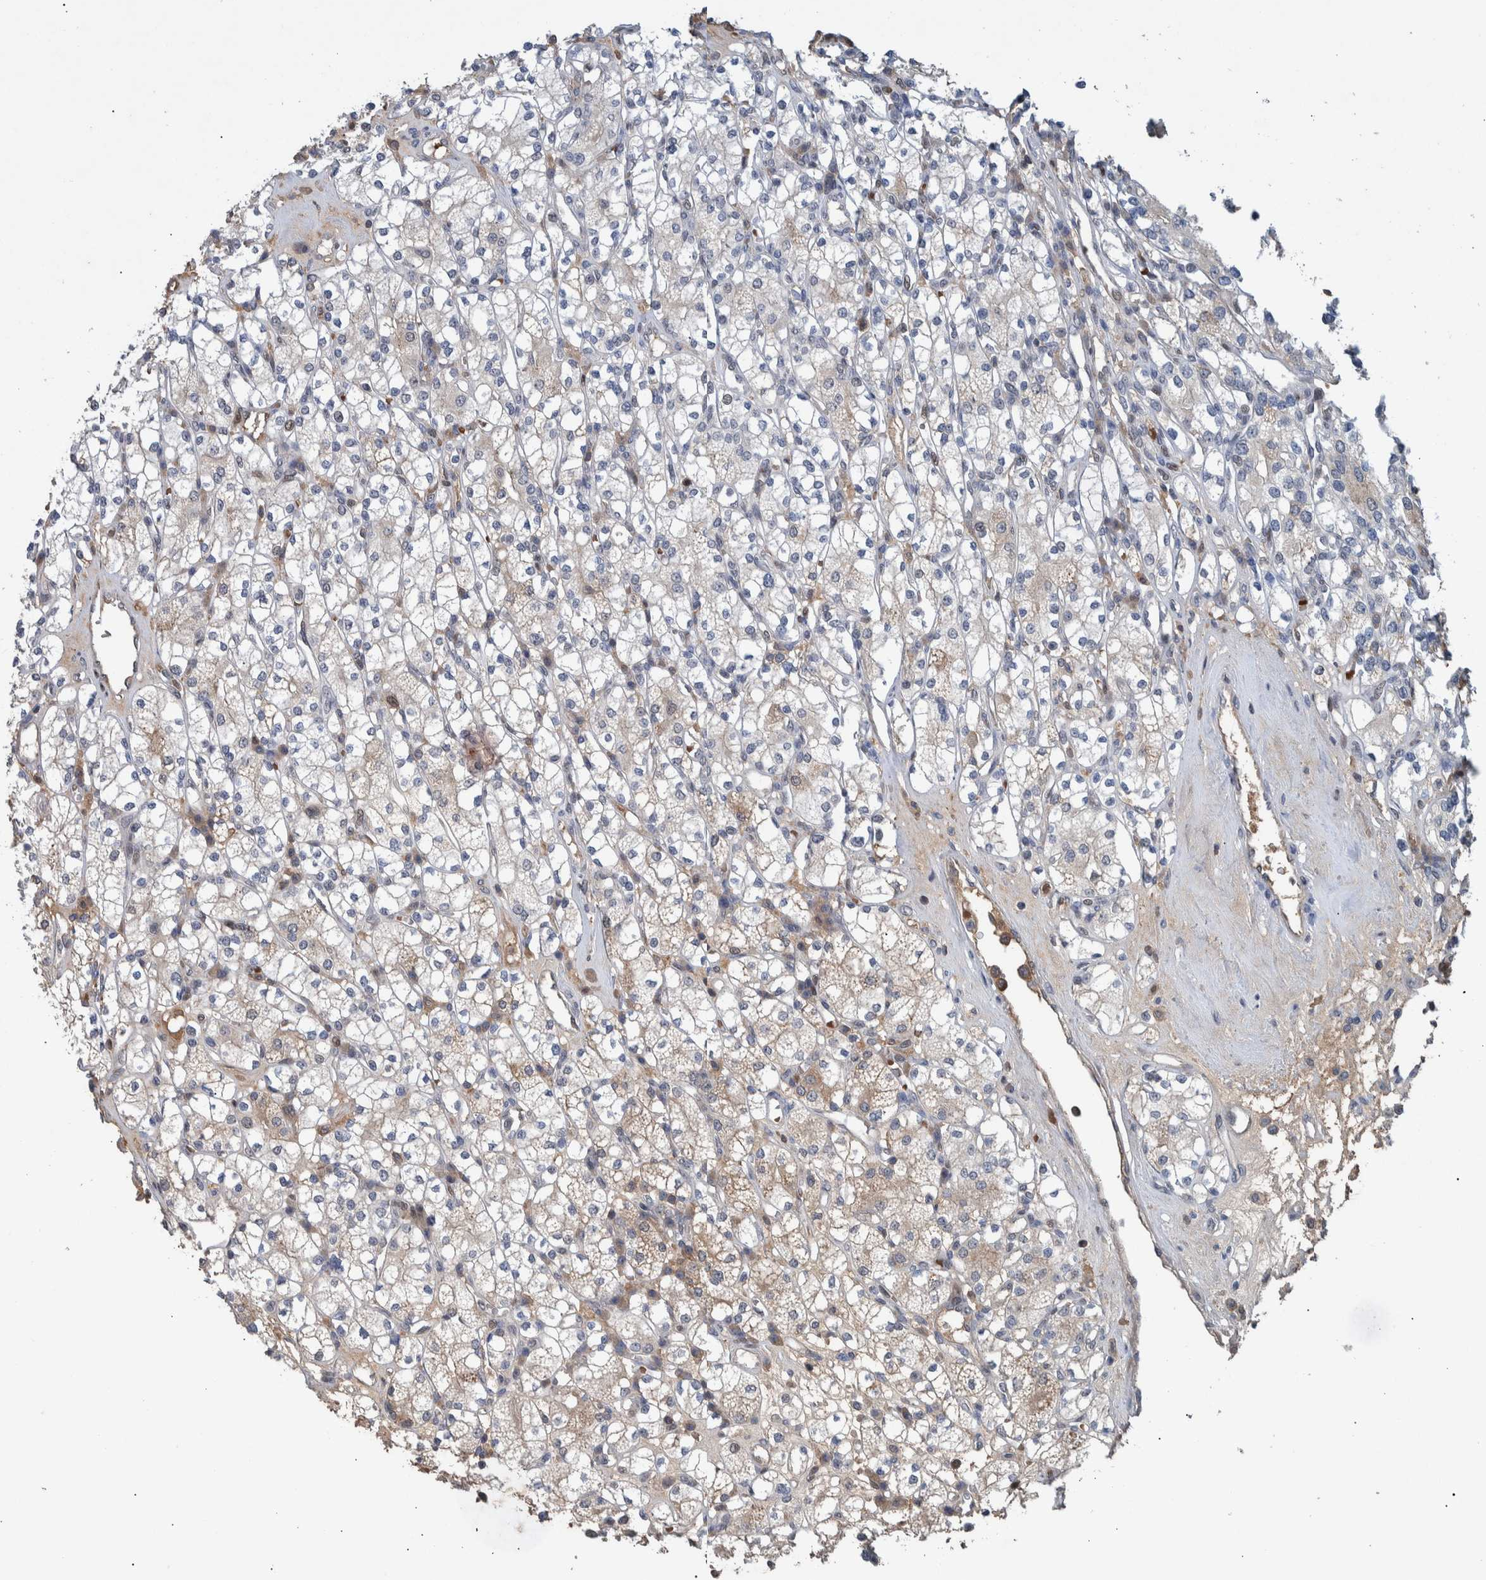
{"staining": {"intensity": "weak", "quantity": "25%-75%", "location": "cytoplasmic/membranous"}, "tissue": "renal cancer", "cell_type": "Tumor cells", "image_type": "cancer", "snomed": [{"axis": "morphology", "description": "Adenocarcinoma, NOS"}, {"axis": "topography", "description": "Kidney"}], "caption": "Renal adenocarcinoma stained with immunohistochemistry shows weak cytoplasmic/membranous expression in approximately 25%-75% of tumor cells. (DAB IHC, brown staining for protein, blue staining for nuclei).", "gene": "ESRP1", "patient": {"sex": "male", "age": 77}}